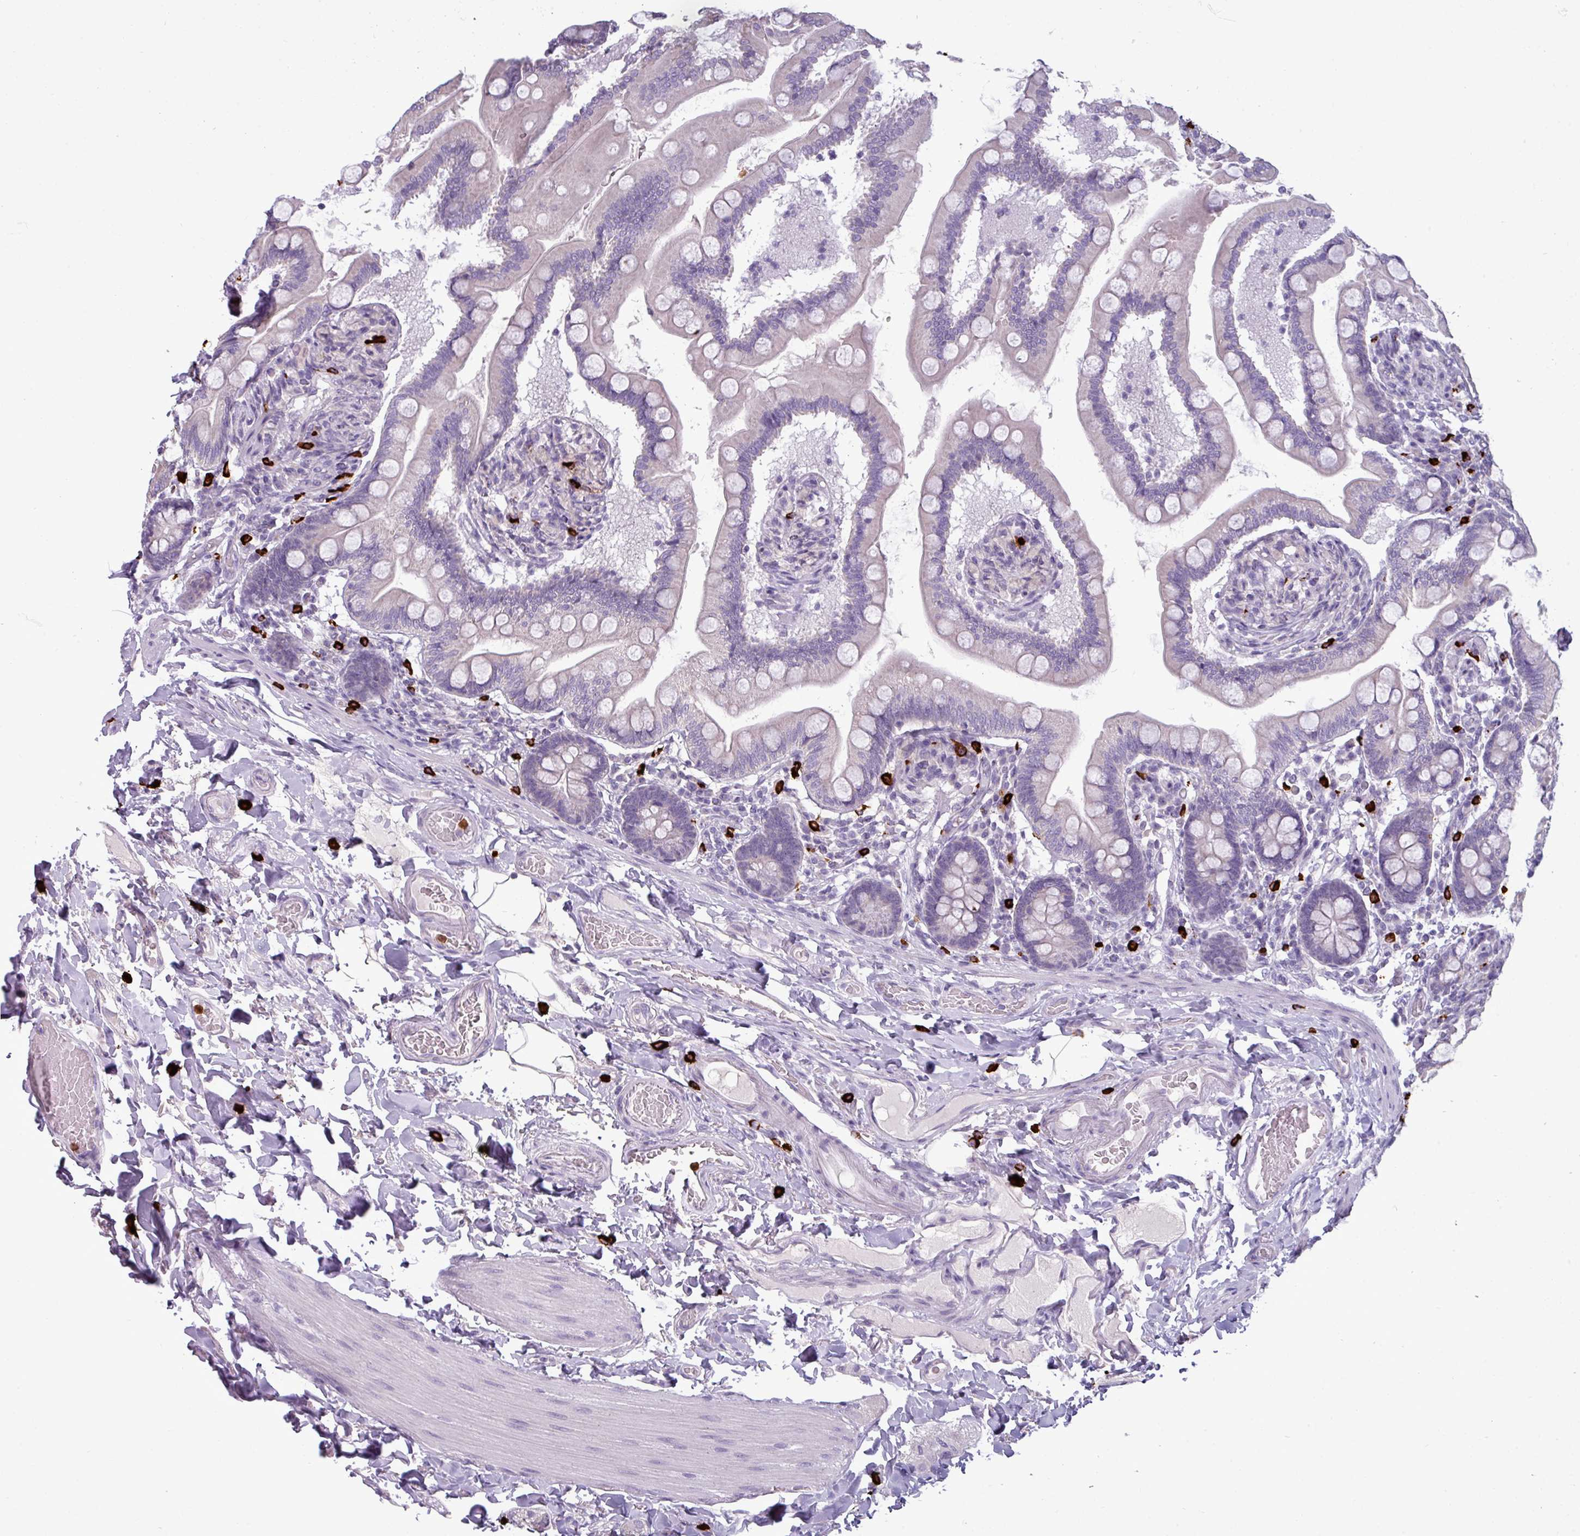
{"staining": {"intensity": "negative", "quantity": "none", "location": "none"}, "tissue": "small intestine", "cell_type": "Glandular cells", "image_type": "normal", "snomed": [{"axis": "morphology", "description": "Normal tissue, NOS"}, {"axis": "topography", "description": "Small intestine"}], "caption": "This histopathology image is of unremarkable small intestine stained with IHC to label a protein in brown with the nuclei are counter-stained blue. There is no staining in glandular cells. Brightfield microscopy of immunohistochemistry (IHC) stained with DAB (brown) and hematoxylin (blue), captured at high magnification.", "gene": "TRIM39", "patient": {"sex": "female", "age": 64}}